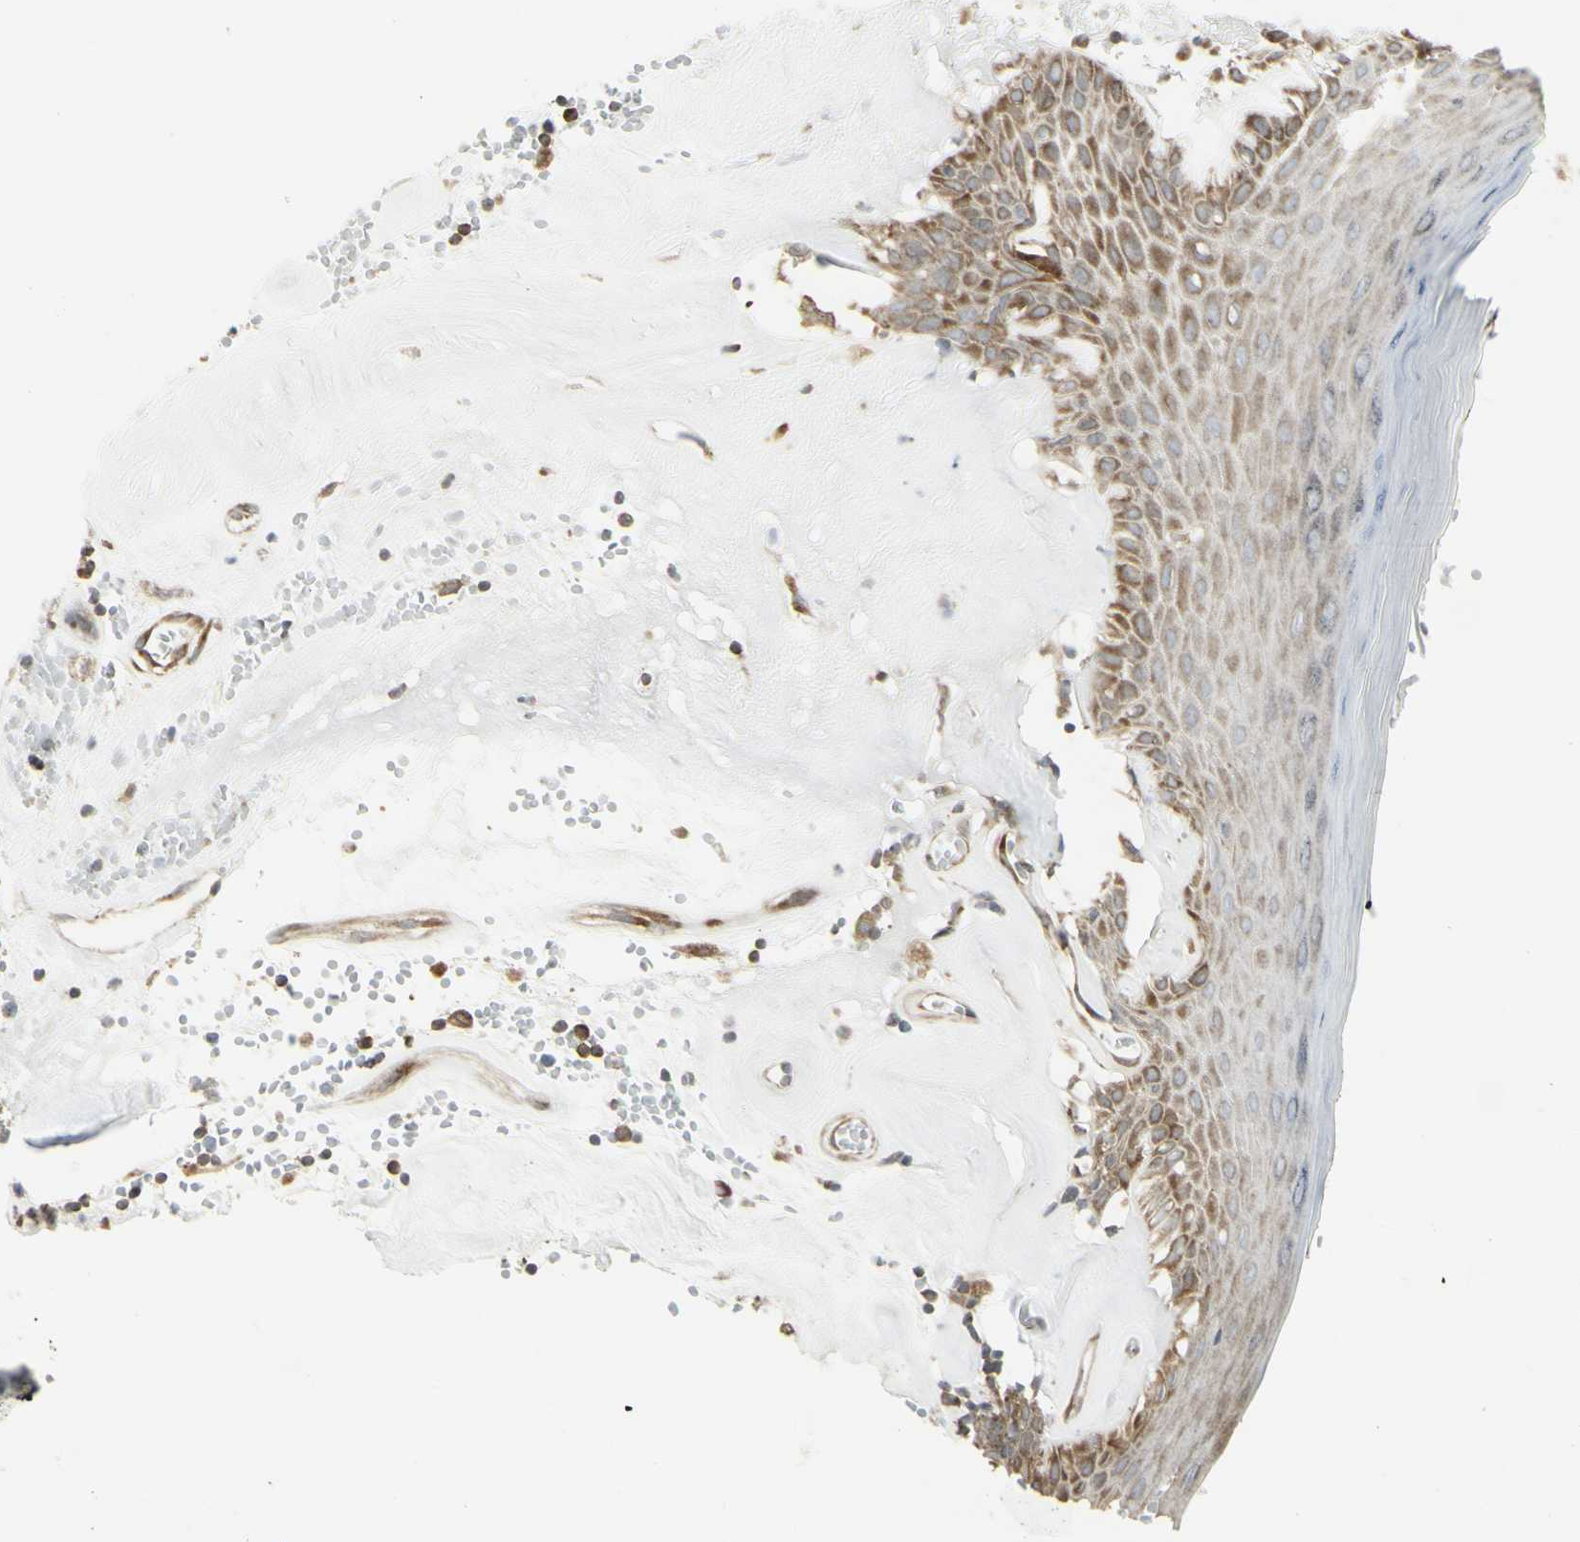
{"staining": {"intensity": "moderate", "quantity": ">75%", "location": "cytoplasmic/membranous"}, "tissue": "skin", "cell_type": "Epidermal cells", "image_type": "normal", "snomed": [{"axis": "morphology", "description": "Normal tissue, NOS"}, {"axis": "morphology", "description": "Inflammation, NOS"}, {"axis": "topography", "description": "Vulva"}], "caption": "Skin stained with DAB (3,3'-diaminobenzidine) immunohistochemistry displays medium levels of moderate cytoplasmic/membranous staining in approximately >75% of epidermal cells.", "gene": "FKBP3", "patient": {"sex": "female", "age": 84}}